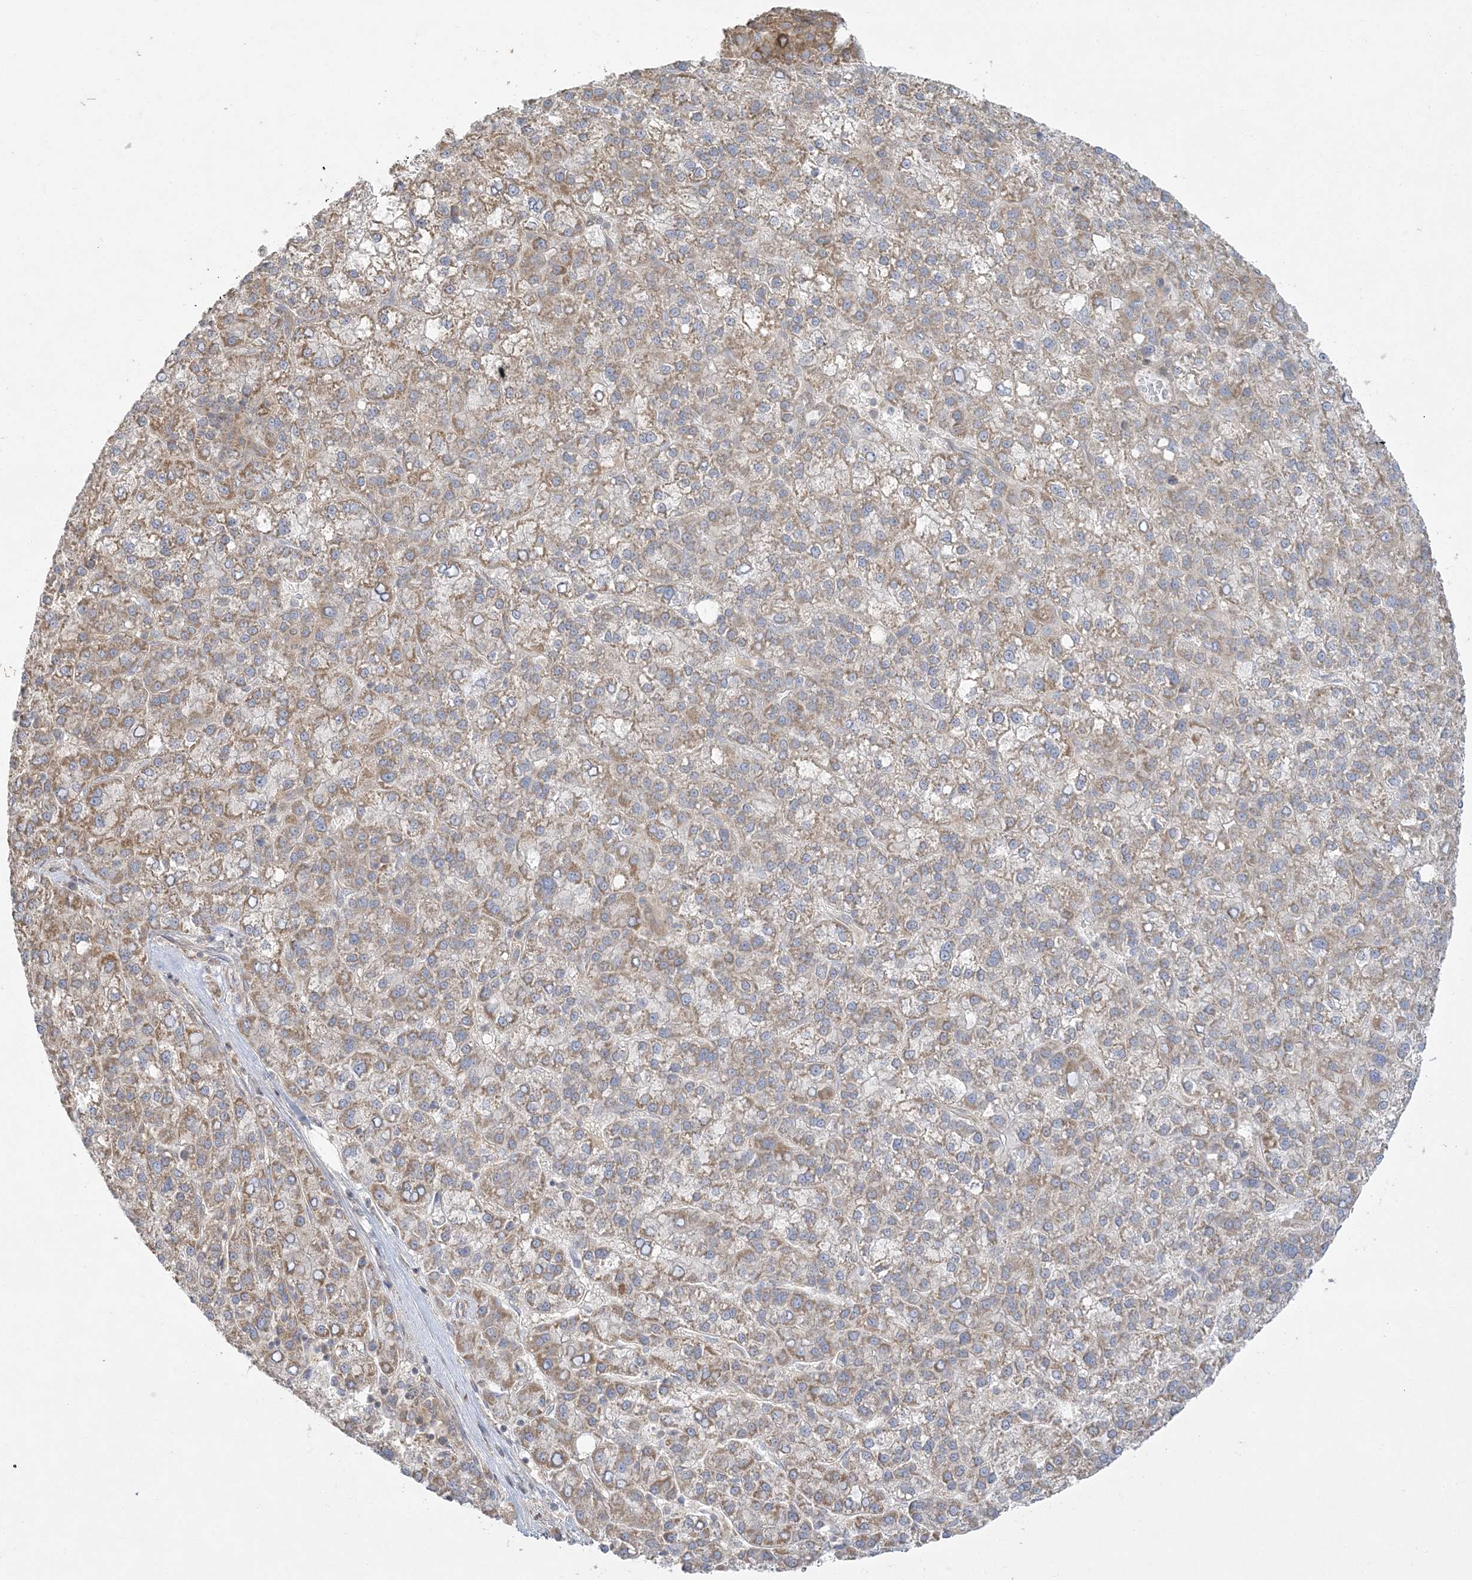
{"staining": {"intensity": "moderate", "quantity": ">75%", "location": "cytoplasmic/membranous"}, "tissue": "liver cancer", "cell_type": "Tumor cells", "image_type": "cancer", "snomed": [{"axis": "morphology", "description": "Carcinoma, Hepatocellular, NOS"}, {"axis": "topography", "description": "Liver"}], "caption": "Protein expression by immunohistochemistry exhibits moderate cytoplasmic/membranous expression in approximately >75% of tumor cells in liver cancer.", "gene": "ZC3H6", "patient": {"sex": "female", "age": 58}}